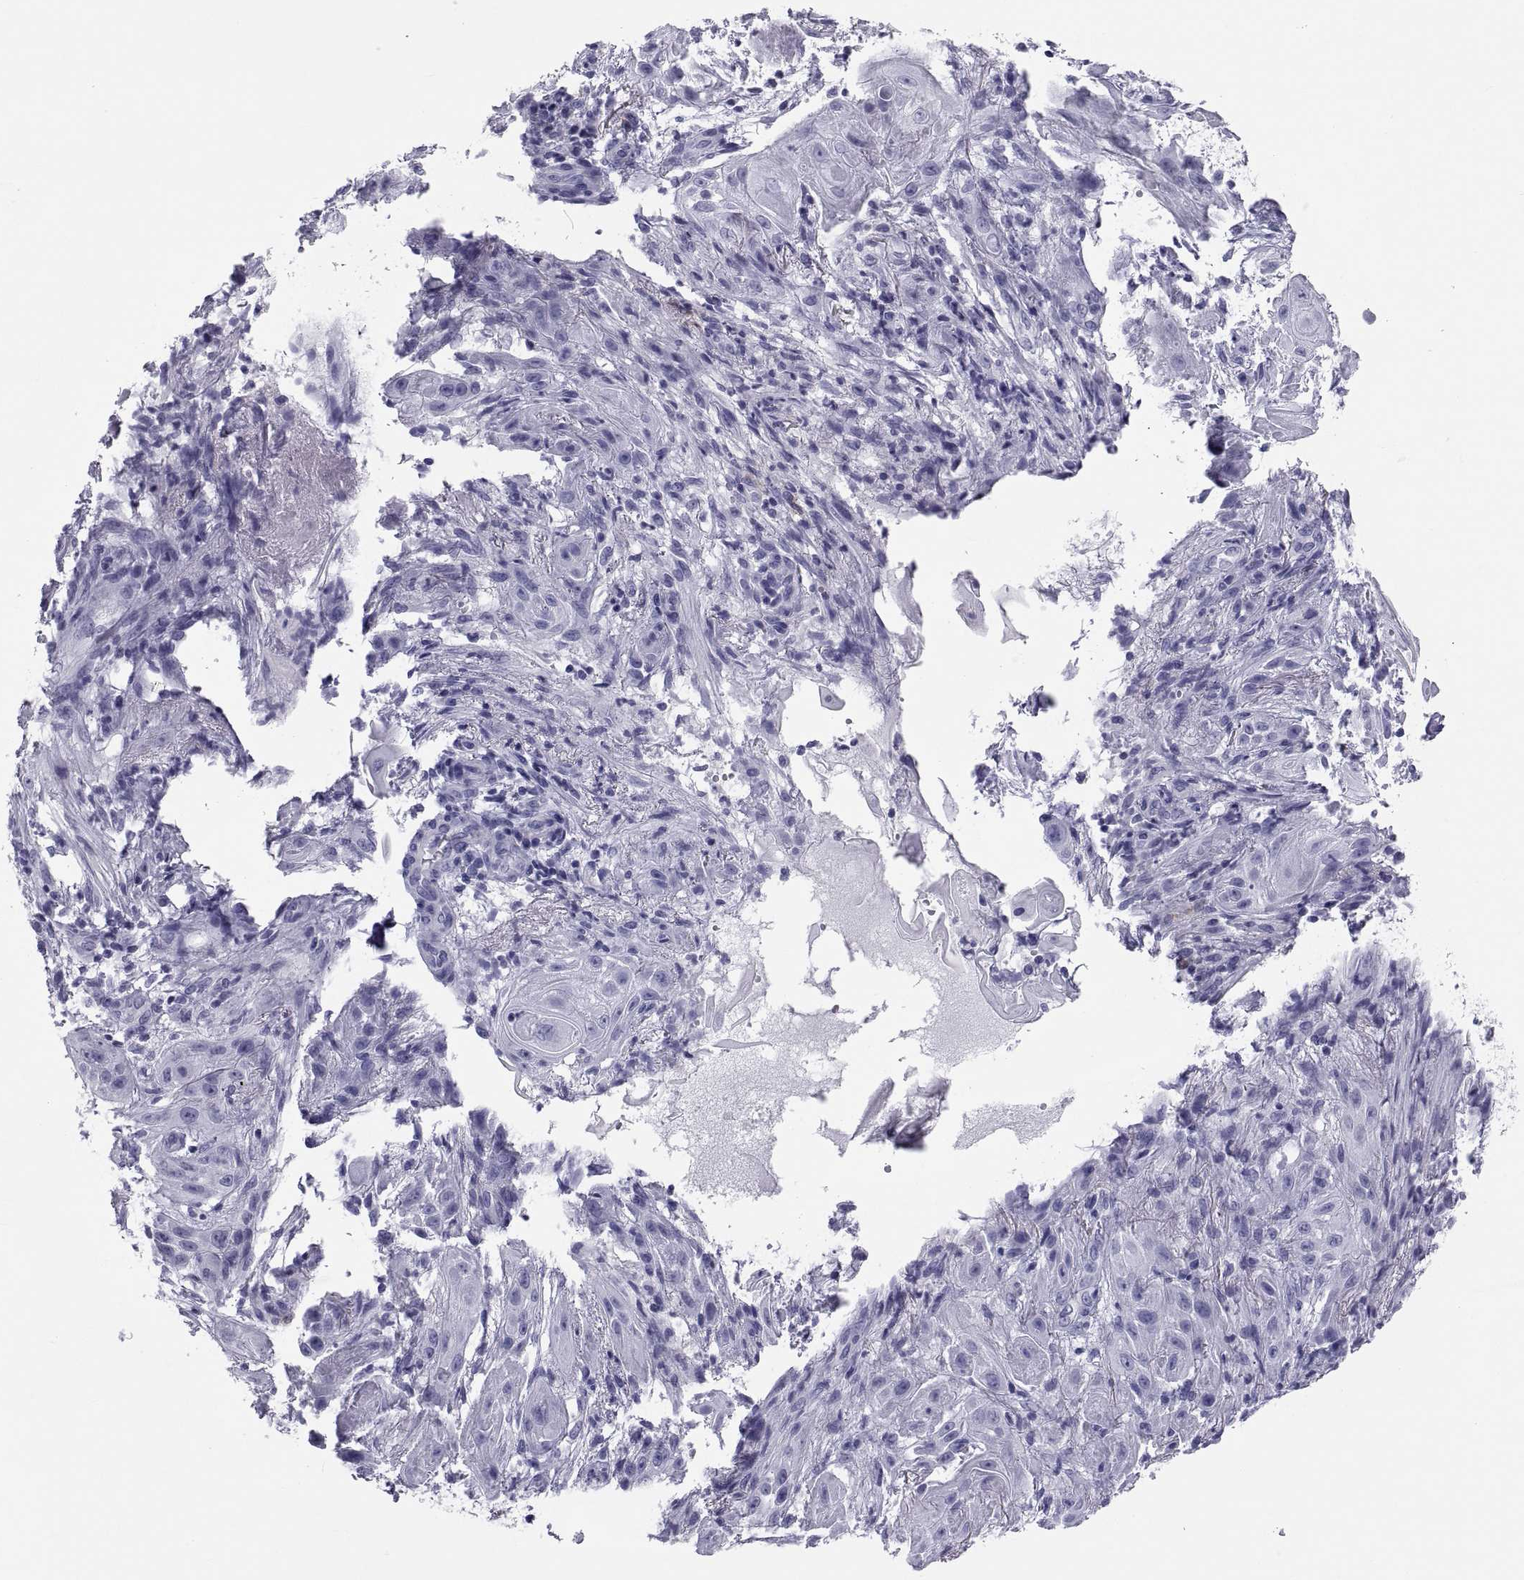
{"staining": {"intensity": "negative", "quantity": "none", "location": "none"}, "tissue": "skin cancer", "cell_type": "Tumor cells", "image_type": "cancer", "snomed": [{"axis": "morphology", "description": "Squamous cell carcinoma, NOS"}, {"axis": "topography", "description": "Skin"}], "caption": "Immunohistochemistry (IHC) of human skin squamous cell carcinoma exhibits no expression in tumor cells.", "gene": "DEFB129", "patient": {"sex": "male", "age": 62}}